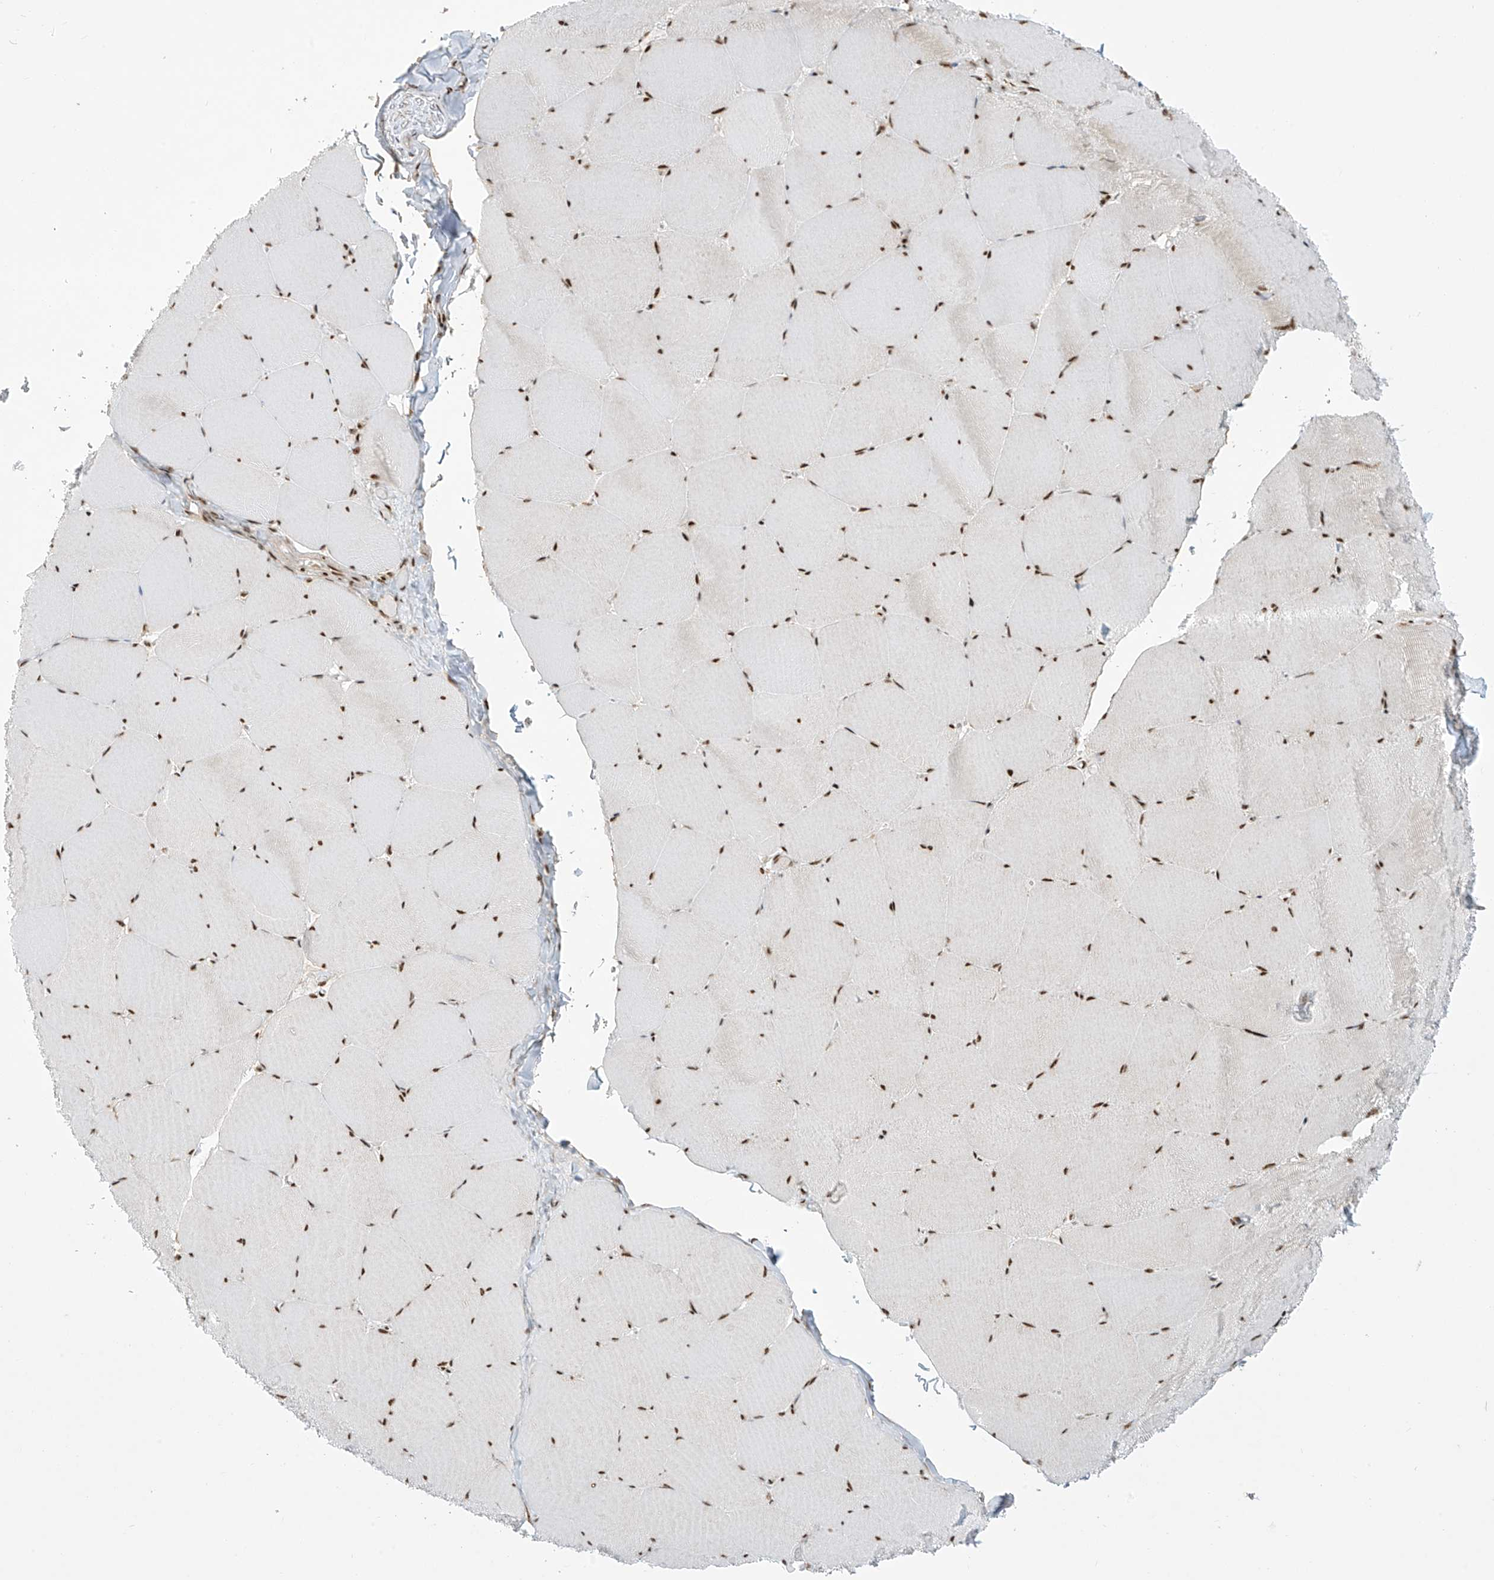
{"staining": {"intensity": "moderate", "quantity": ">75%", "location": "nuclear"}, "tissue": "skeletal muscle", "cell_type": "Myocytes", "image_type": "normal", "snomed": [{"axis": "morphology", "description": "Normal tissue, NOS"}, {"axis": "topography", "description": "Skeletal muscle"}, {"axis": "topography", "description": "Head-Neck"}], "caption": "Approximately >75% of myocytes in benign human skeletal muscle reveal moderate nuclear protein positivity as visualized by brown immunohistochemical staining.", "gene": "MS4A6A", "patient": {"sex": "male", "age": 66}}